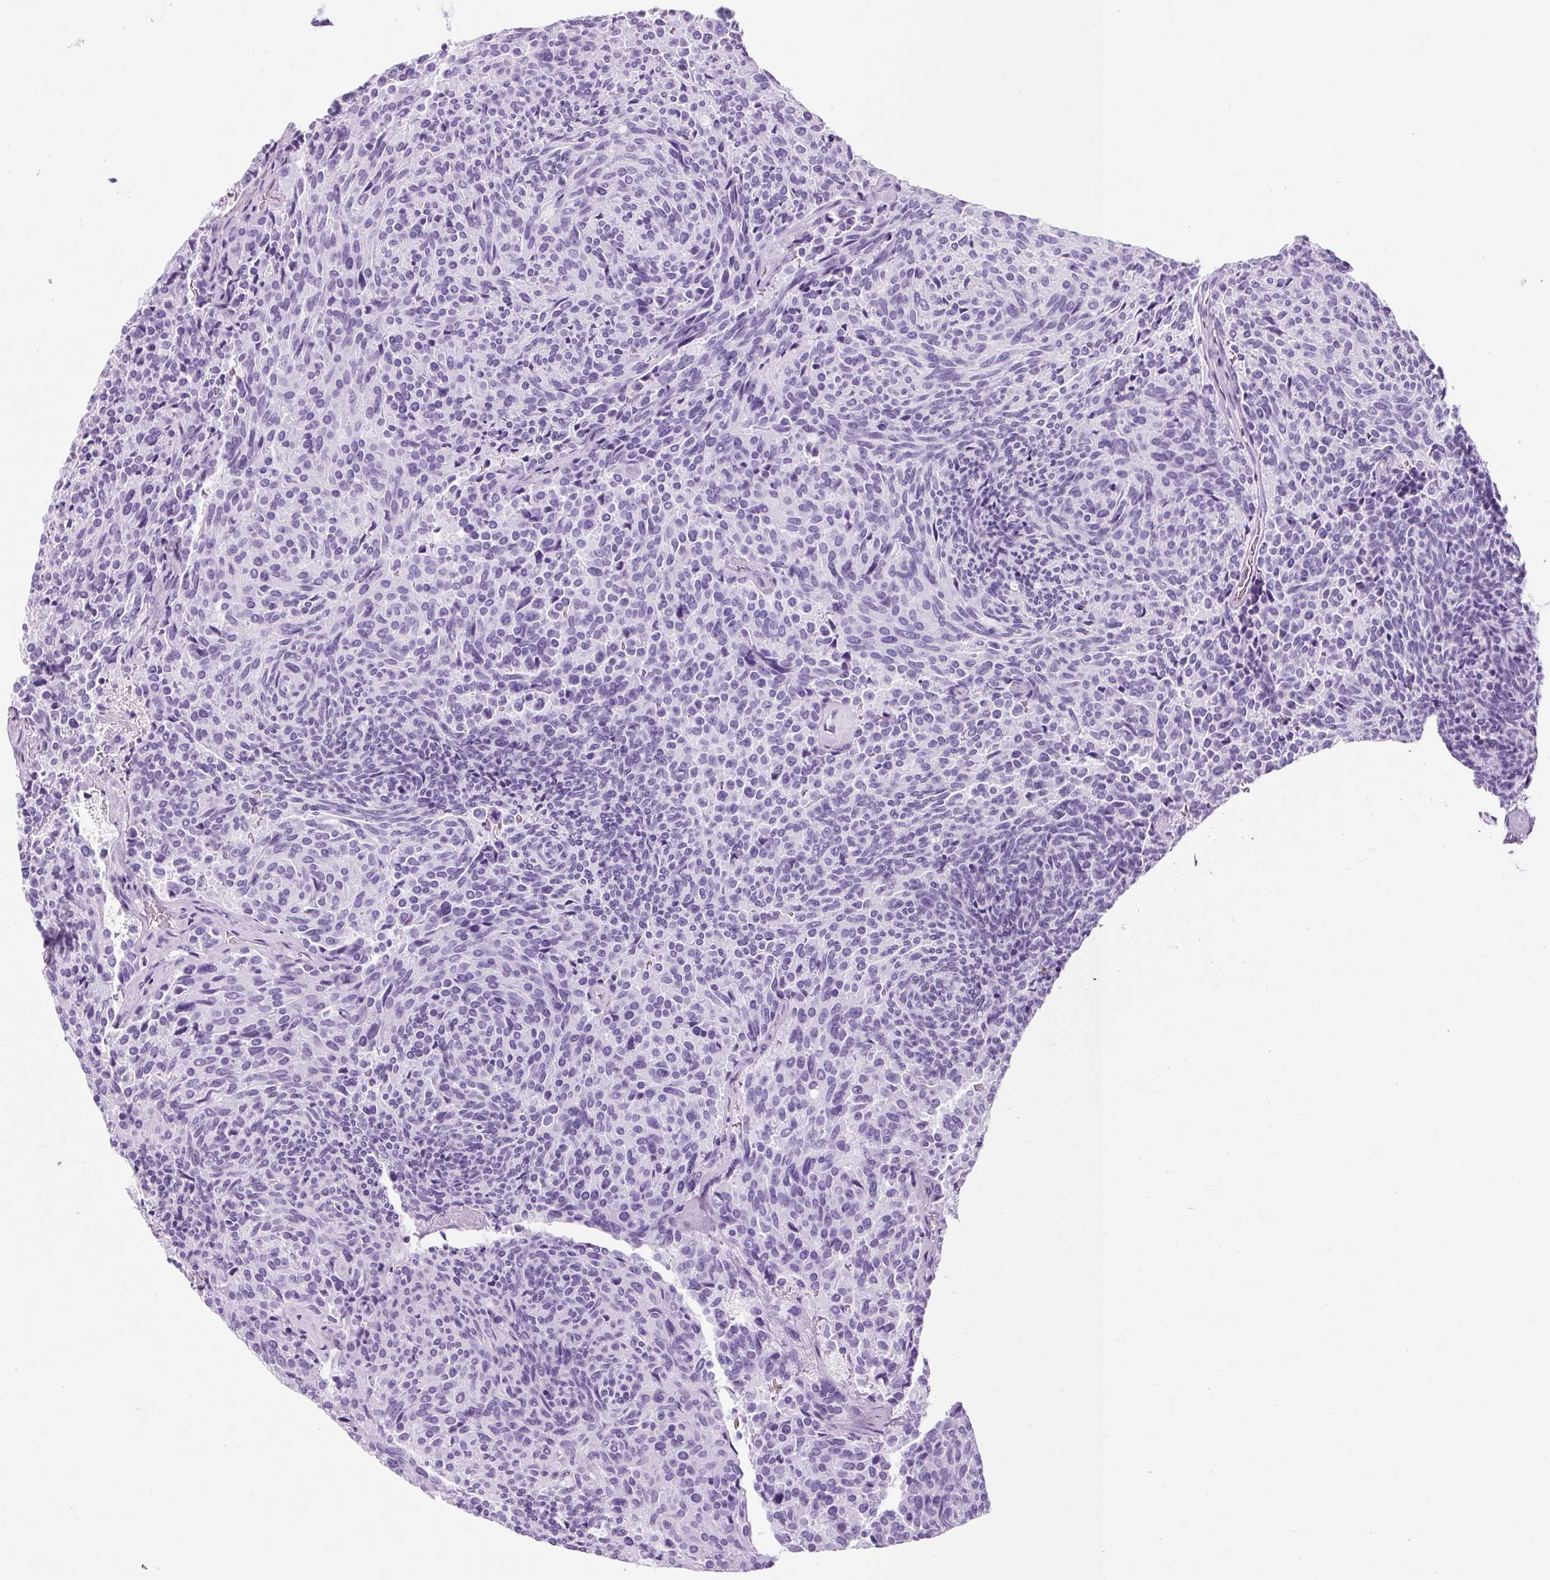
{"staining": {"intensity": "negative", "quantity": "none", "location": "none"}, "tissue": "carcinoid", "cell_type": "Tumor cells", "image_type": "cancer", "snomed": [{"axis": "morphology", "description": "Carcinoid, malignant, NOS"}, {"axis": "topography", "description": "Pancreas"}], "caption": "This is a histopathology image of IHC staining of malignant carcinoid, which shows no staining in tumor cells.", "gene": "RYBP", "patient": {"sex": "female", "age": 54}}